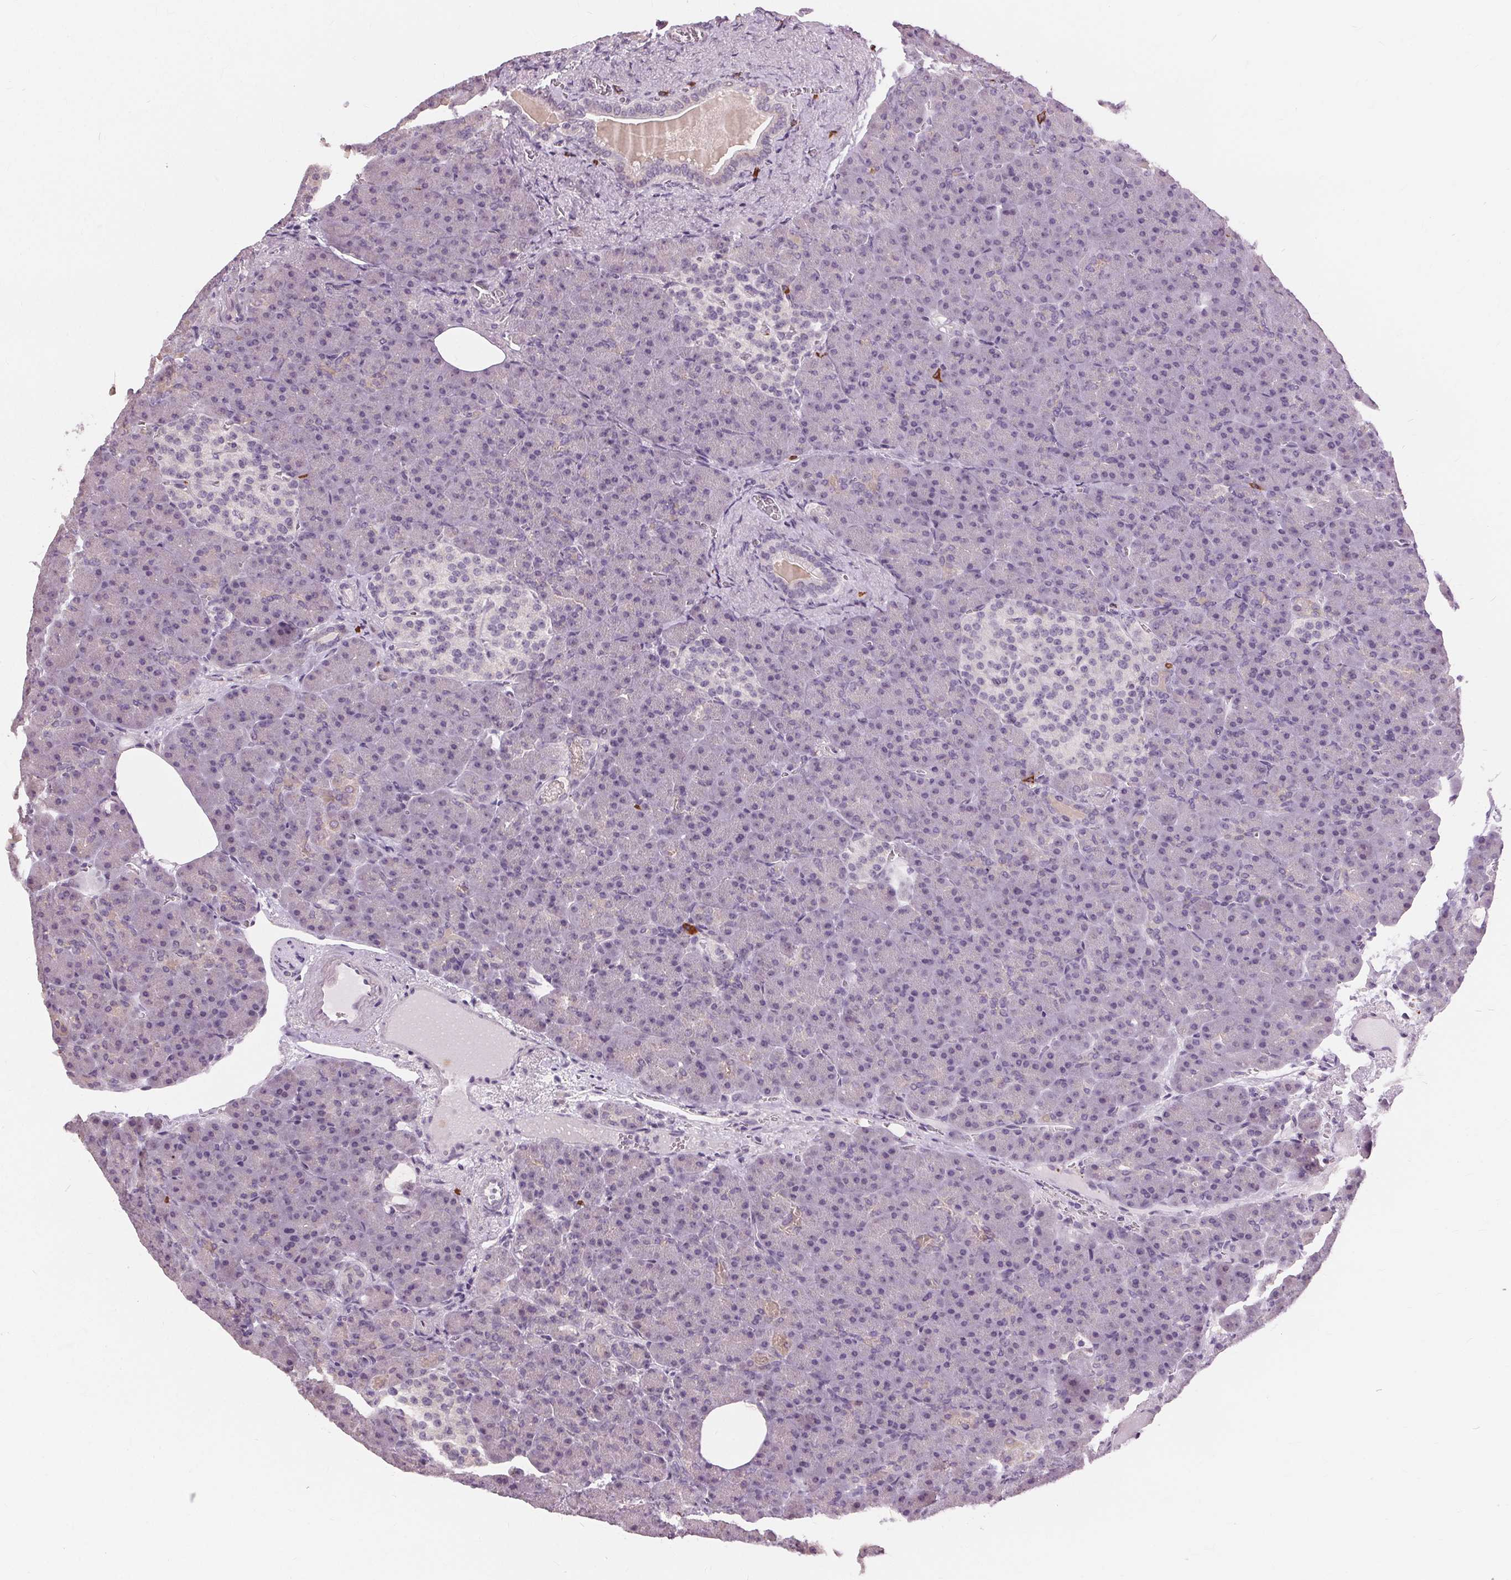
{"staining": {"intensity": "negative", "quantity": "none", "location": "none"}, "tissue": "pancreas", "cell_type": "Exocrine glandular cells", "image_type": "normal", "snomed": [{"axis": "morphology", "description": "Normal tissue, NOS"}, {"axis": "topography", "description": "Pancreas"}], "caption": "Immunohistochemistry (IHC) of benign pancreas shows no positivity in exocrine glandular cells. (IHC, brightfield microscopy, high magnification).", "gene": "SIGLEC6", "patient": {"sex": "female", "age": 74}}